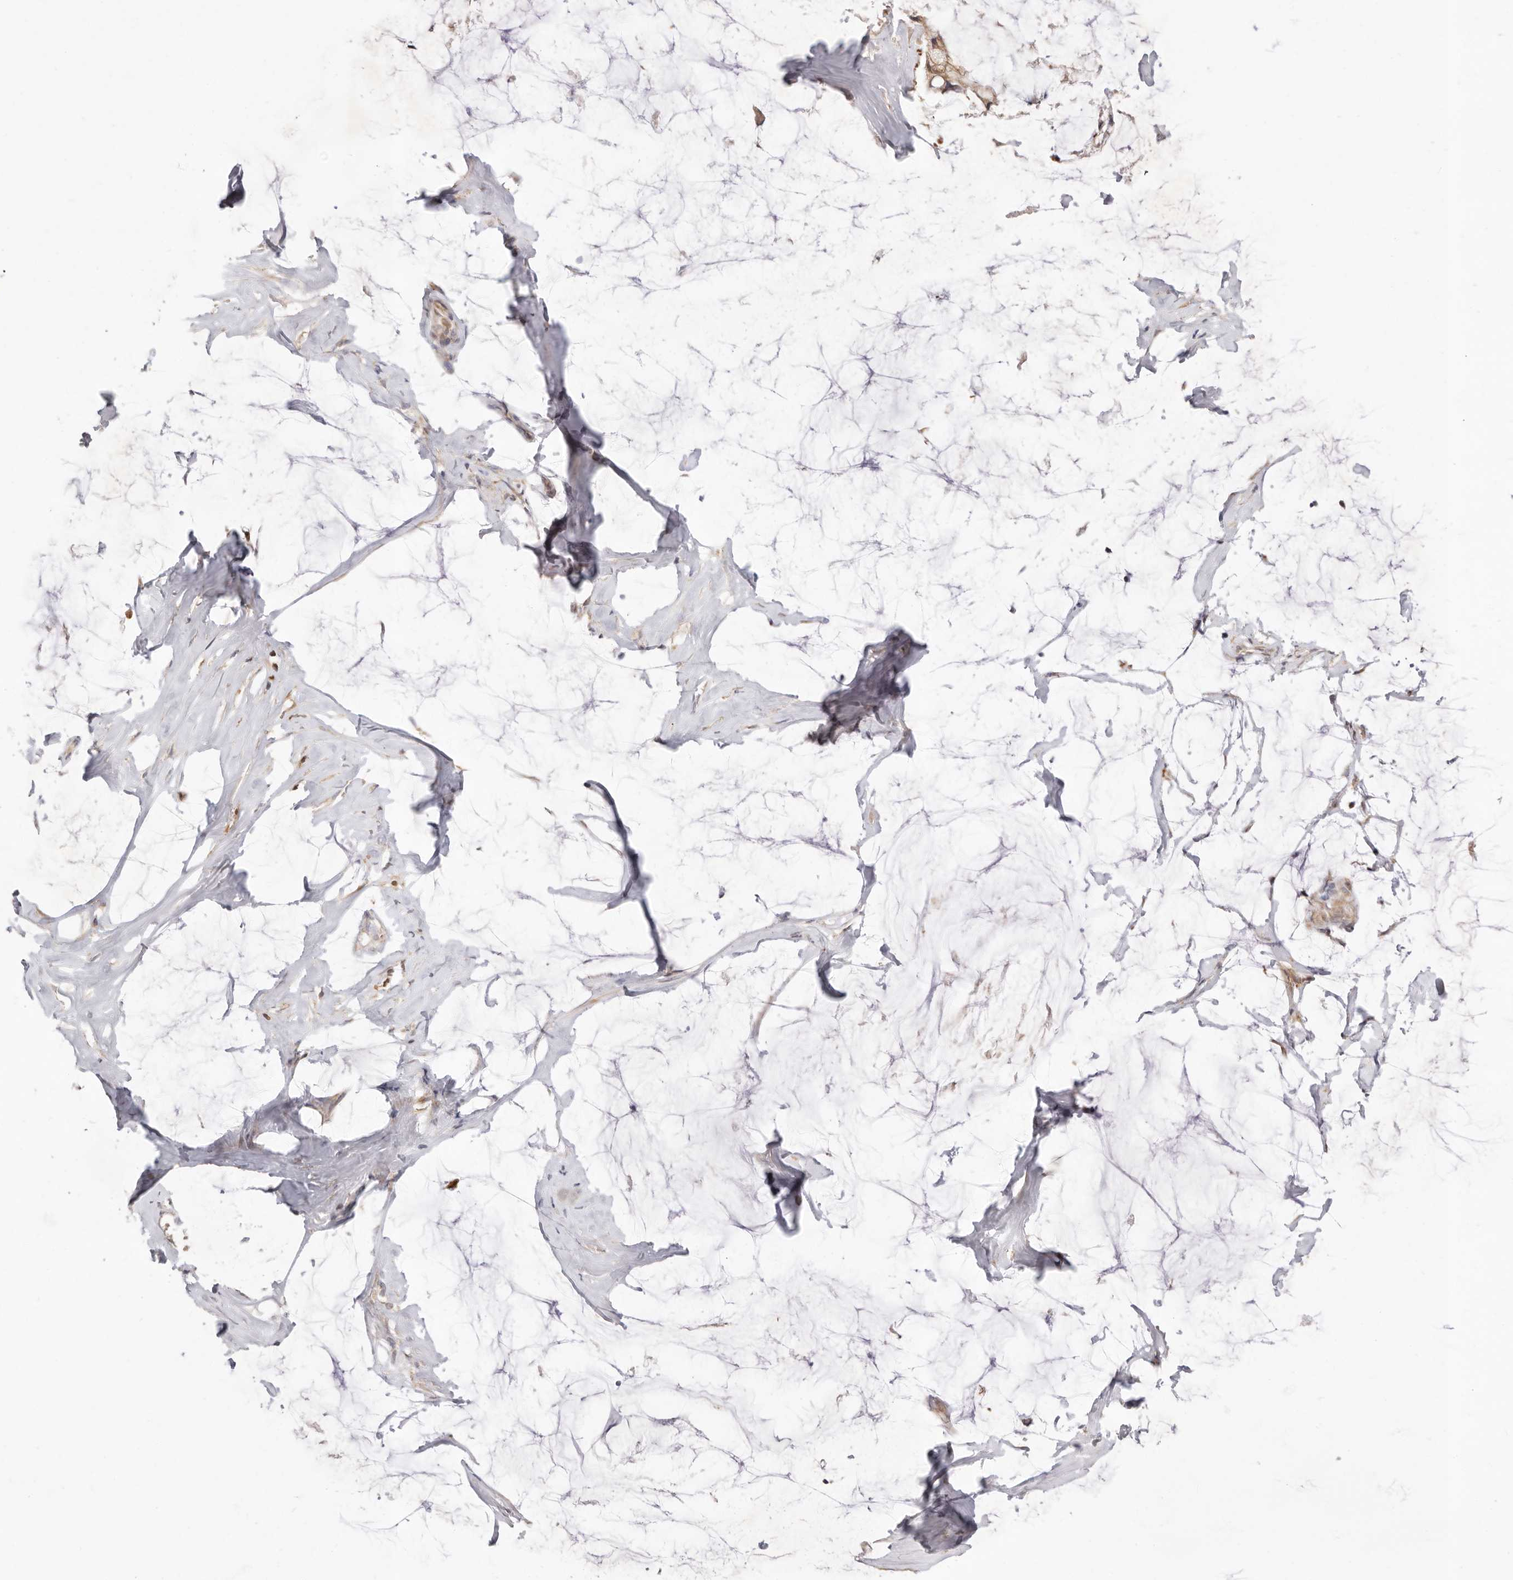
{"staining": {"intensity": "moderate", "quantity": ">75%", "location": "cytoplasmic/membranous"}, "tissue": "ovarian cancer", "cell_type": "Tumor cells", "image_type": "cancer", "snomed": [{"axis": "morphology", "description": "Cystadenocarcinoma, mucinous, NOS"}, {"axis": "topography", "description": "Ovary"}], "caption": "Ovarian cancer (mucinous cystadenocarcinoma) stained with immunohistochemistry shows moderate cytoplasmic/membranous staining in approximately >75% of tumor cells.", "gene": "USH1C", "patient": {"sex": "female", "age": 39}}